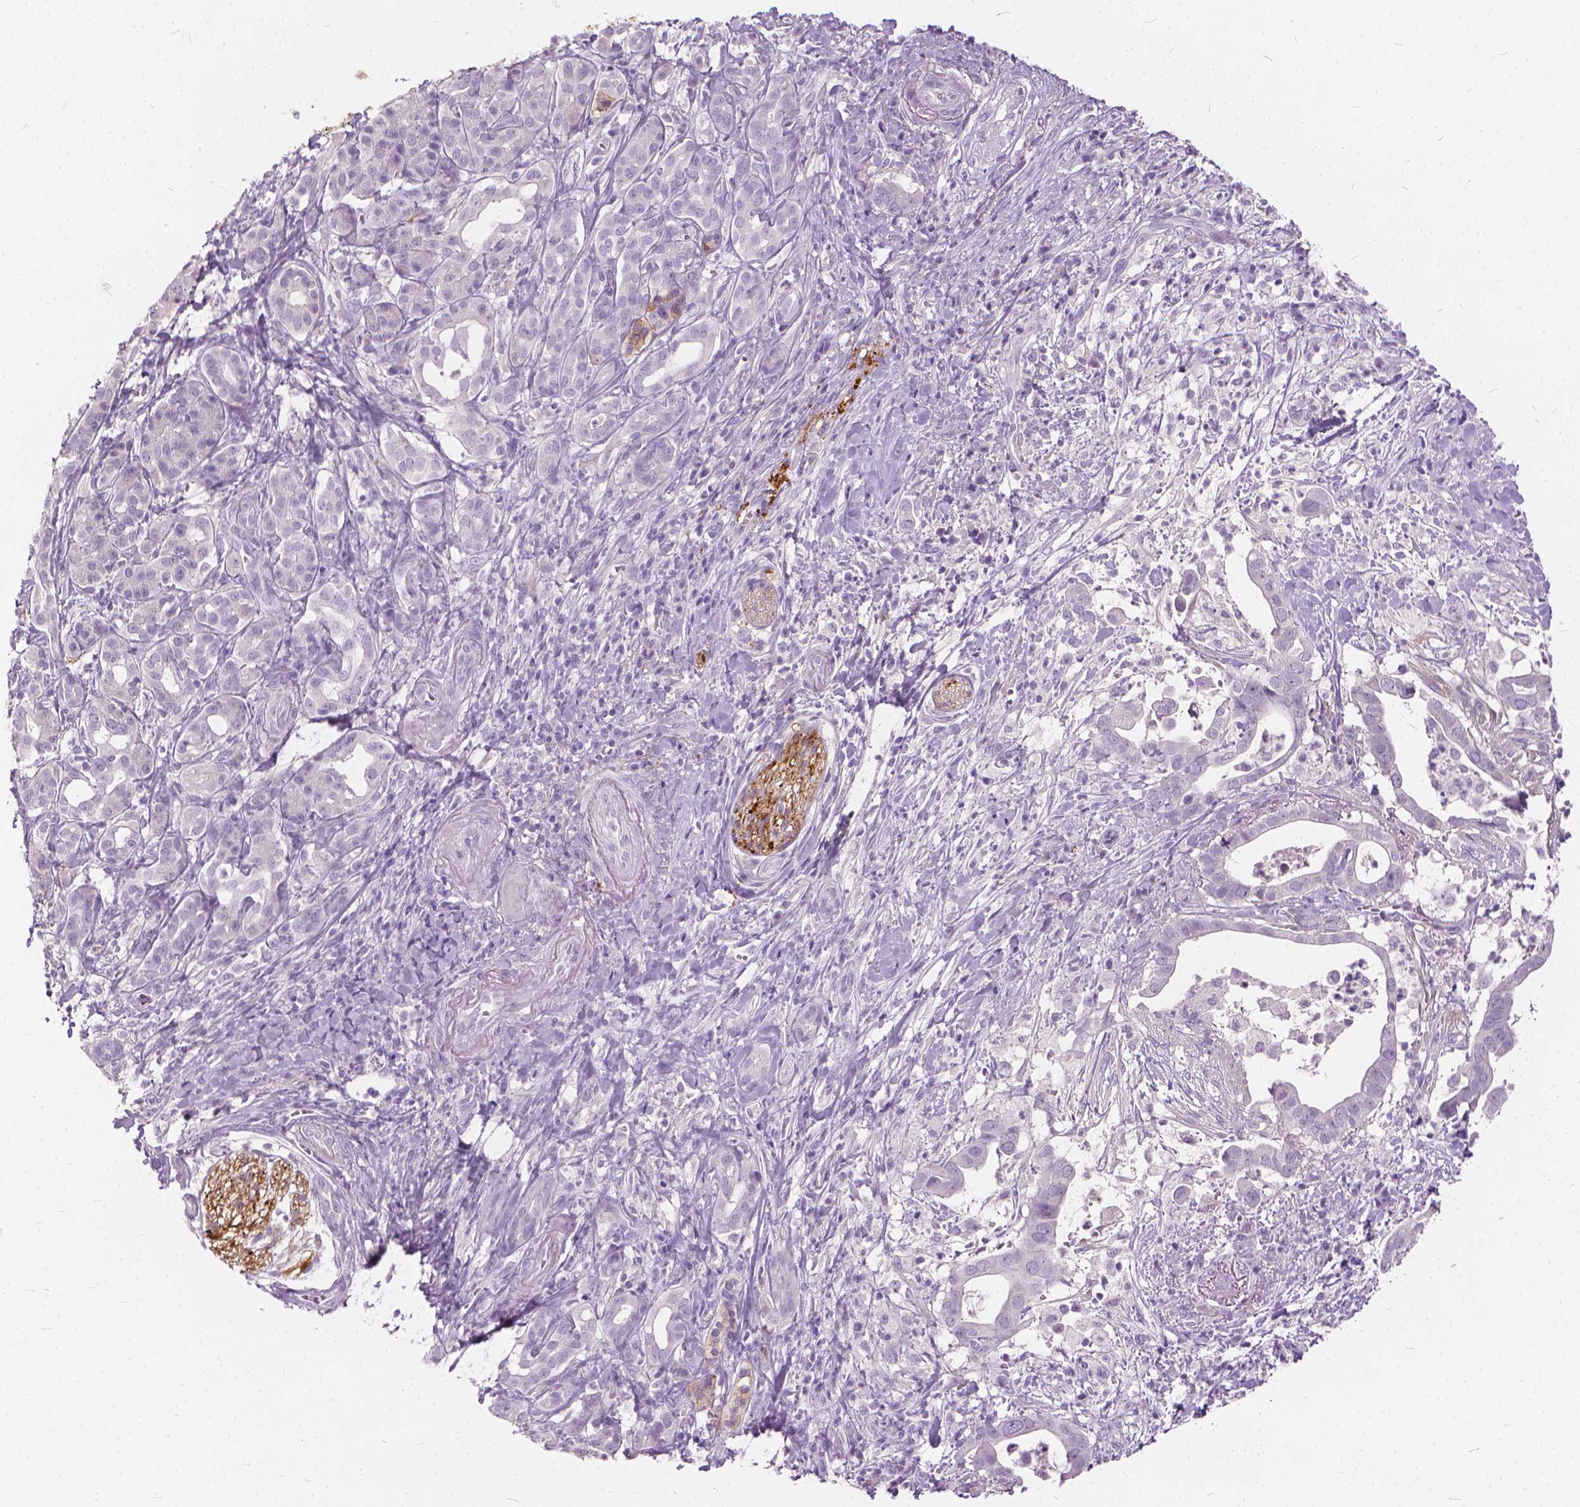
{"staining": {"intensity": "negative", "quantity": "none", "location": "none"}, "tissue": "pancreatic cancer", "cell_type": "Tumor cells", "image_type": "cancer", "snomed": [{"axis": "morphology", "description": "Adenocarcinoma, NOS"}, {"axis": "topography", "description": "Pancreas"}], "caption": "Pancreatic cancer stained for a protein using immunohistochemistry (IHC) displays no staining tumor cells.", "gene": "DNM1", "patient": {"sex": "male", "age": 61}}